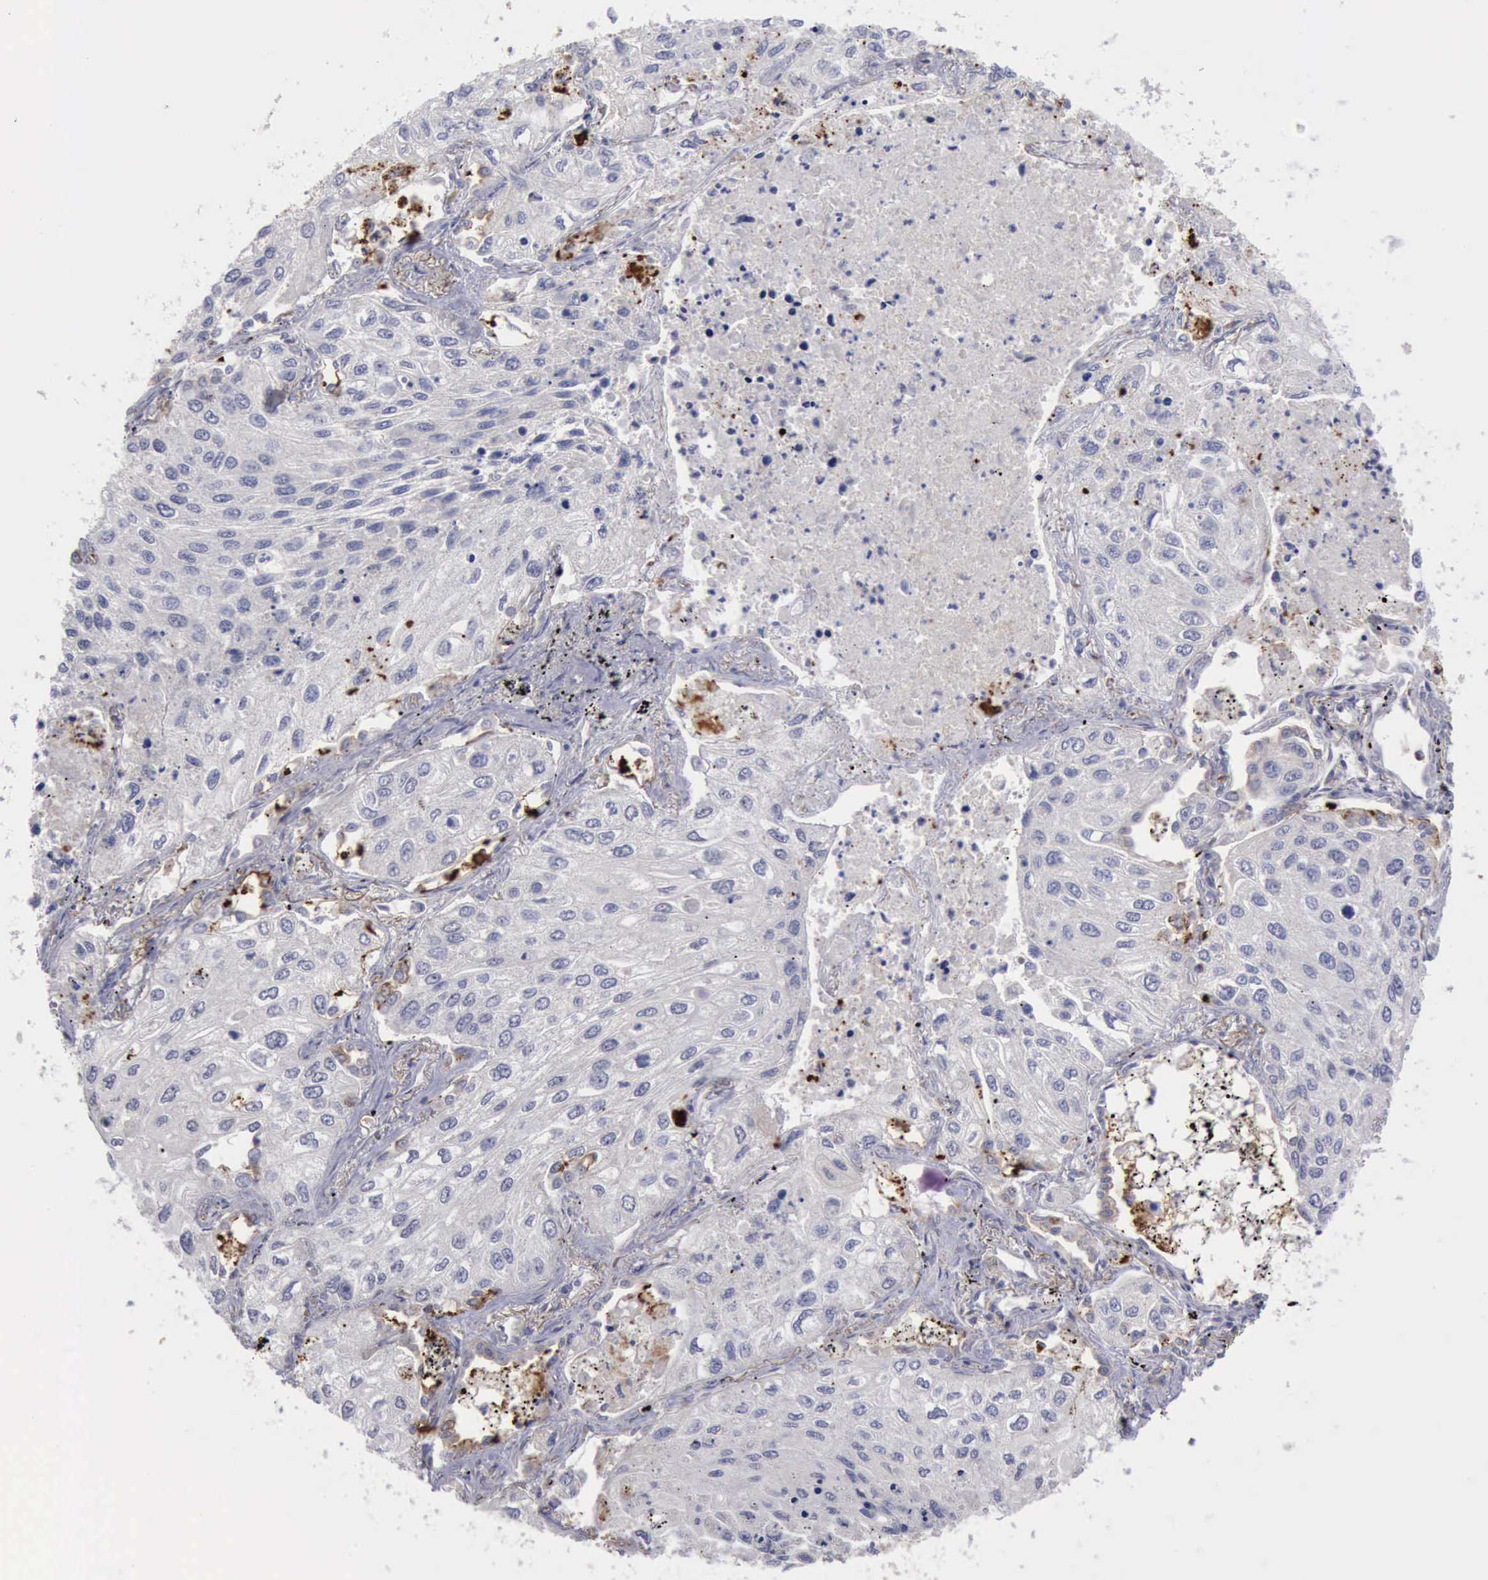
{"staining": {"intensity": "negative", "quantity": "none", "location": "none"}, "tissue": "lung cancer", "cell_type": "Tumor cells", "image_type": "cancer", "snomed": [{"axis": "morphology", "description": "Squamous cell carcinoma, NOS"}, {"axis": "topography", "description": "Lung"}], "caption": "A histopathology image of human lung cancer is negative for staining in tumor cells. Nuclei are stained in blue.", "gene": "PHKA1", "patient": {"sex": "male", "age": 75}}